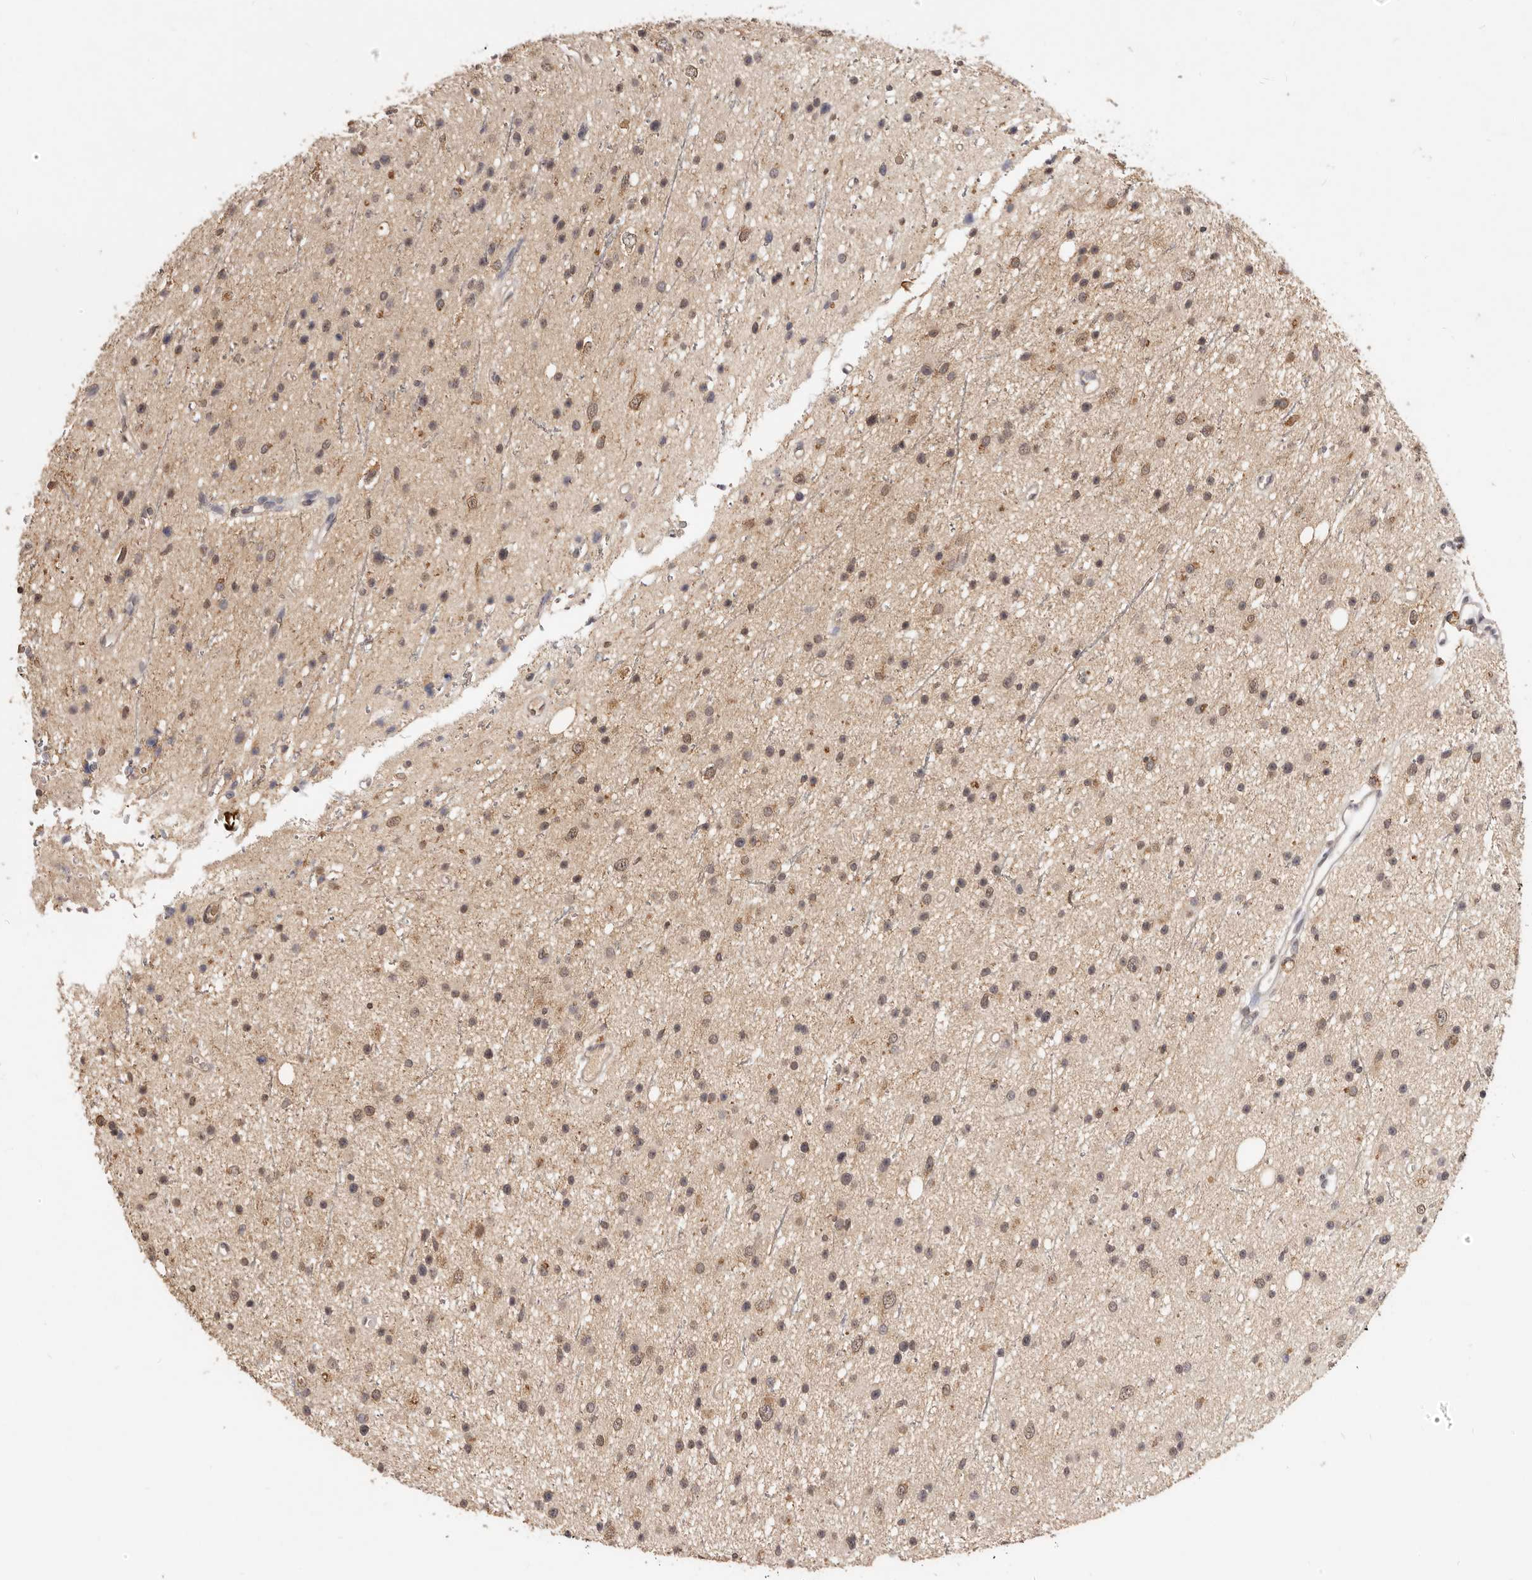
{"staining": {"intensity": "moderate", "quantity": ">75%", "location": "cytoplasmic/membranous,nuclear"}, "tissue": "glioma", "cell_type": "Tumor cells", "image_type": "cancer", "snomed": [{"axis": "morphology", "description": "Glioma, malignant, Low grade"}, {"axis": "topography", "description": "Cerebral cortex"}], "caption": "Malignant glioma (low-grade) stained for a protein (brown) shows moderate cytoplasmic/membranous and nuclear positive staining in approximately >75% of tumor cells.", "gene": "TSPAN13", "patient": {"sex": "female", "age": 39}}